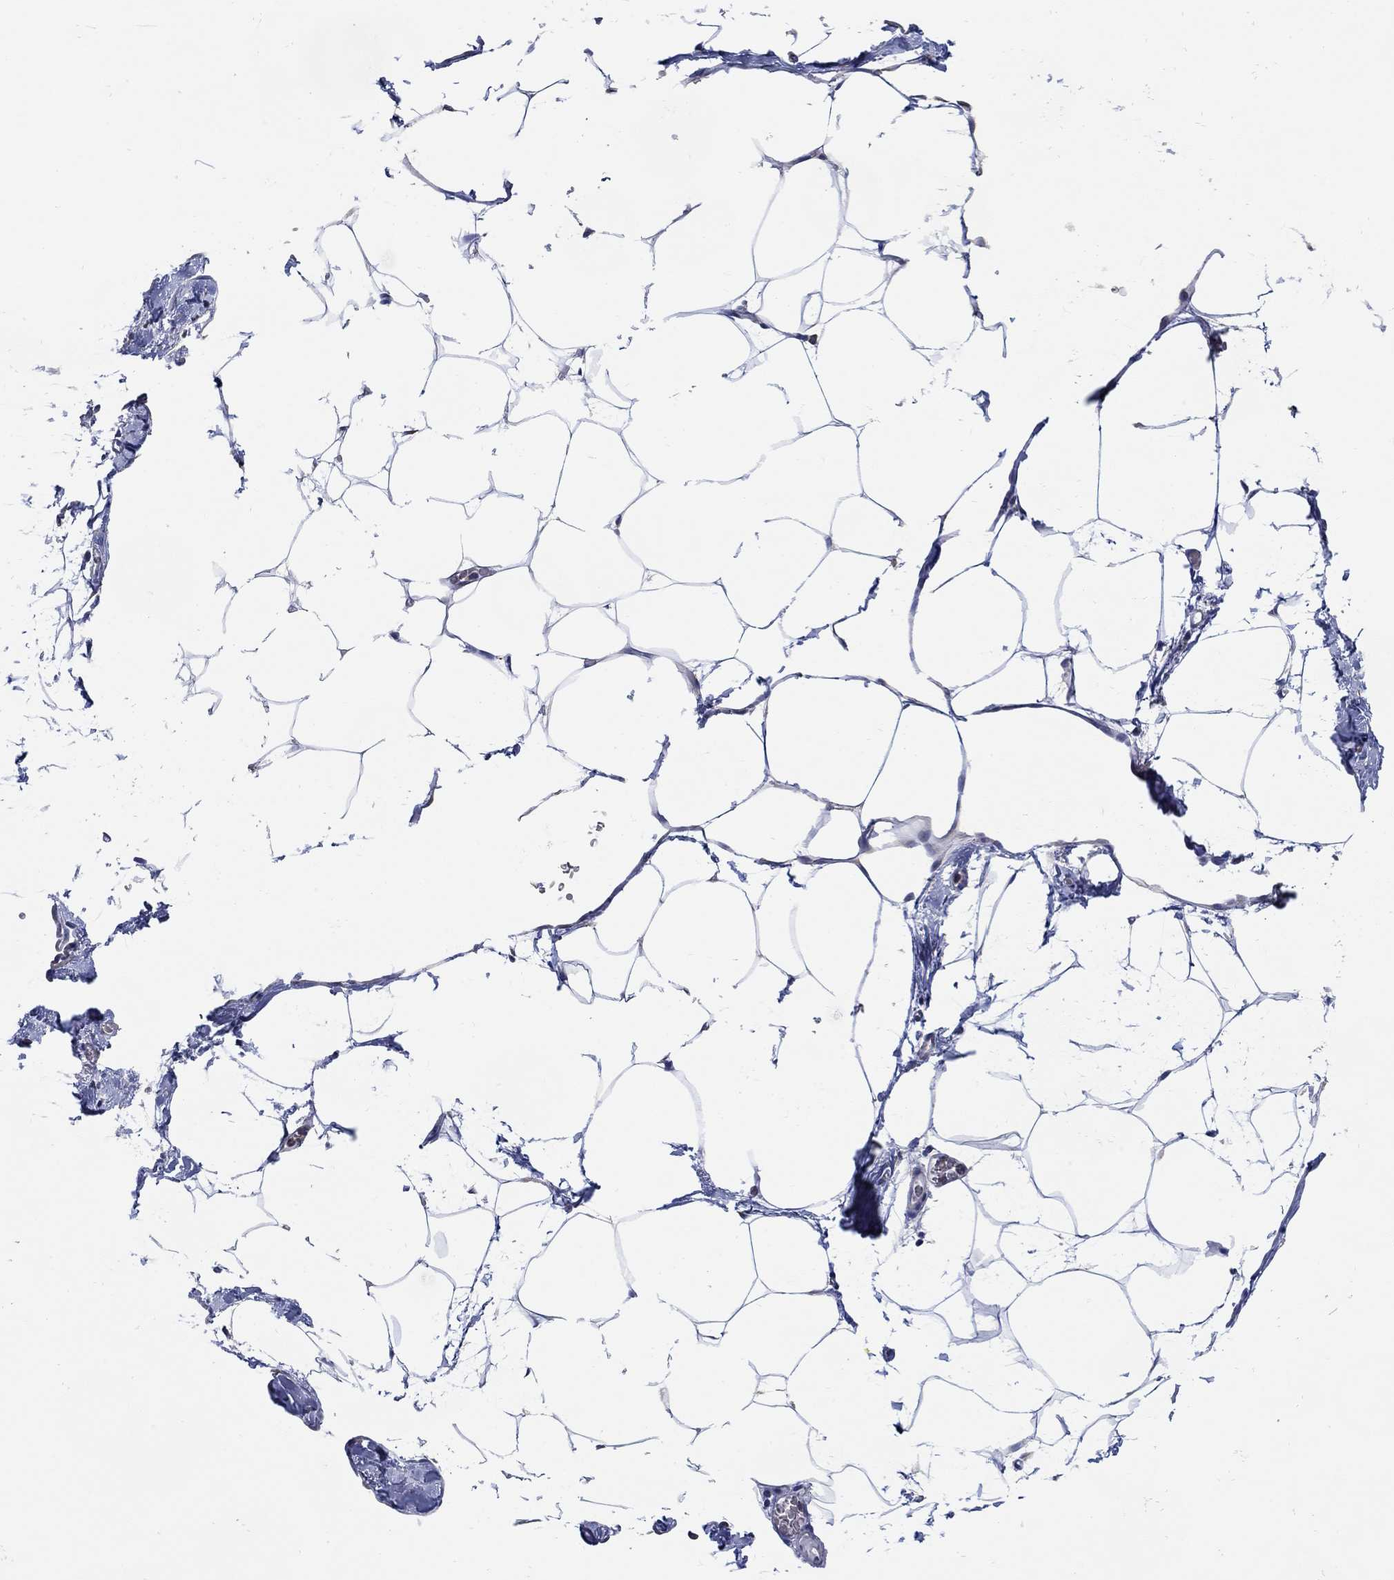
{"staining": {"intensity": "negative", "quantity": "none", "location": "none"}, "tissue": "adipose tissue", "cell_type": "Adipocytes", "image_type": "normal", "snomed": [{"axis": "morphology", "description": "Normal tissue, NOS"}, {"axis": "topography", "description": "Adipose tissue"}], "caption": "Immunohistochemistry (IHC) of unremarkable human adipose tissue shows no positivity in adipocytes. (DAB (3,3'-diaminobenzidine) IHC with hematoxylin counter stain).", "gene": "TEKT3", "patient": {"sex": "male", "age": 57}}